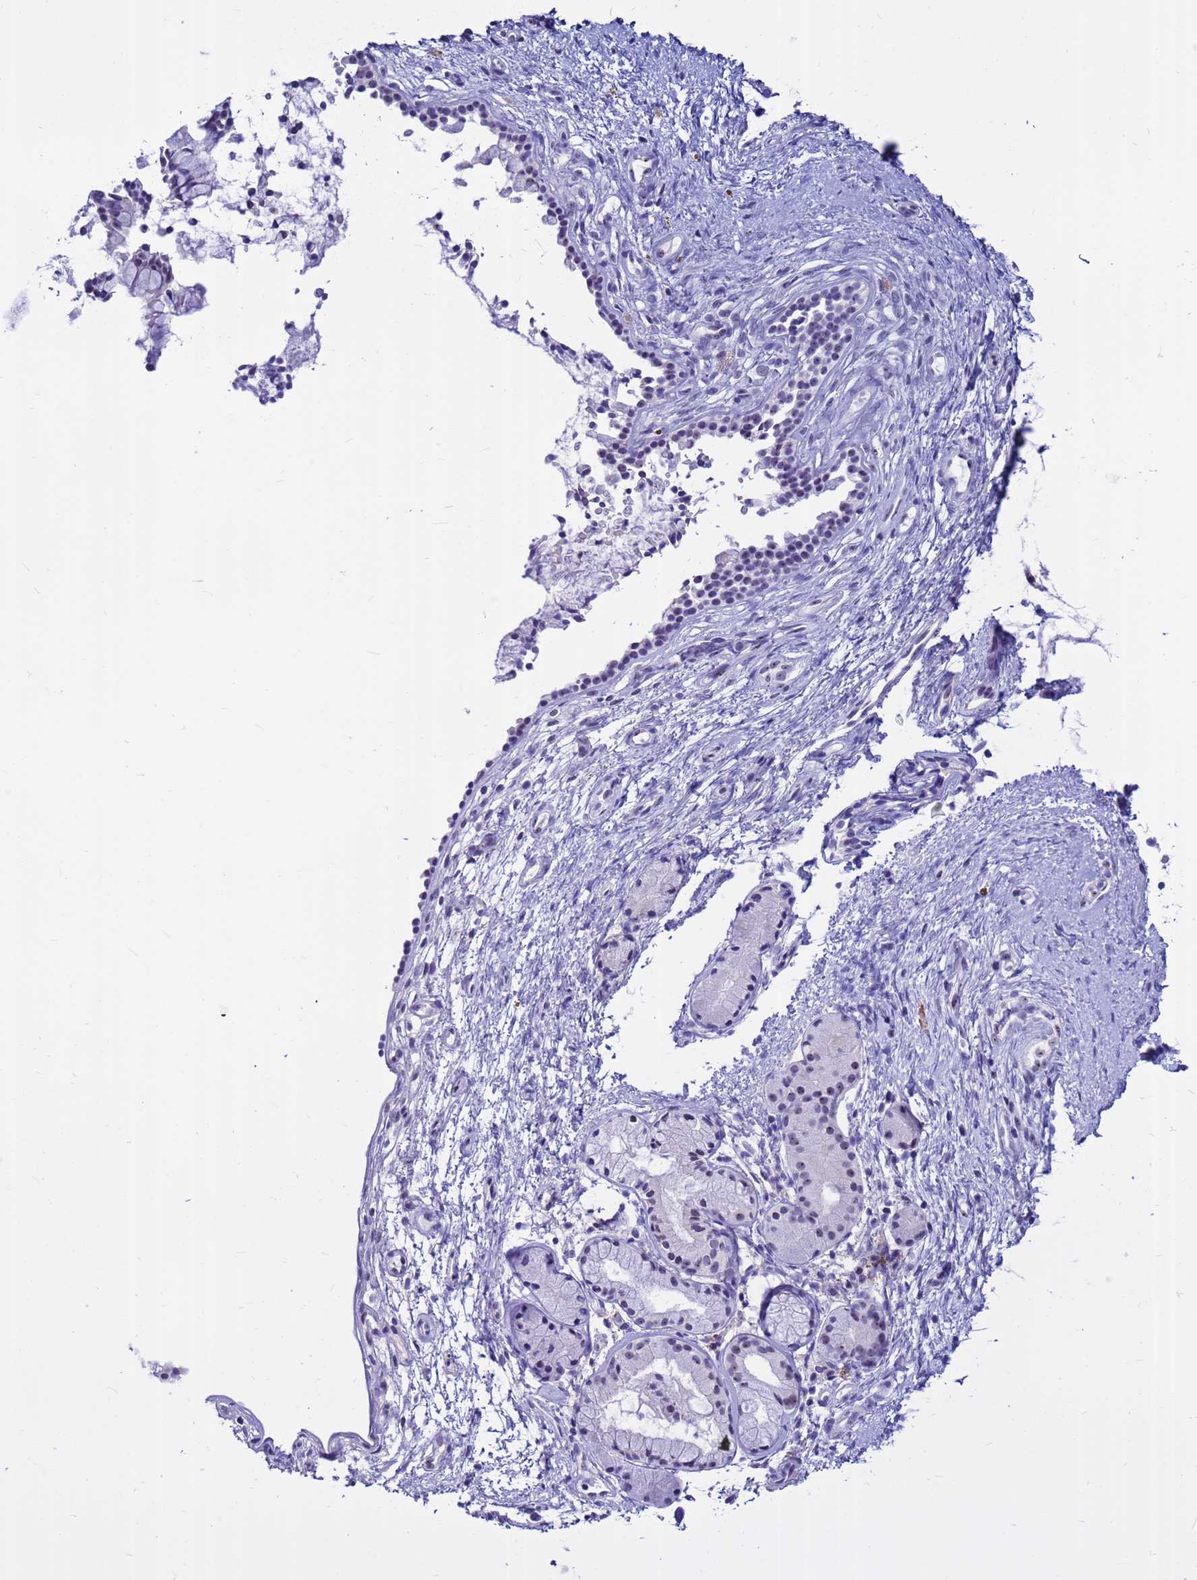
{"staining": {"intensity": "moderate", "quantity": "25%-75%", "location": "nuclear"}, "tissue": "nasopharynx", "cell_type": "Respiratory epithelial cells", "image_type": "normal", "snomed": [{"axis": "morphology", "description": "Normal tissue, NOS"}, {"axis": "topography", "description": "Nasopharynx"}], "caption": "Immunohistochemistry micrograph of unremarkable human nasopharynx stained for a protein (brown), which reveals medium levels of moderate nuclear positivity in about 25%-75% of respiratory epithelial cells.", "gene": "DMRTC2", "patient": {"sex": "male", "age": 82}}